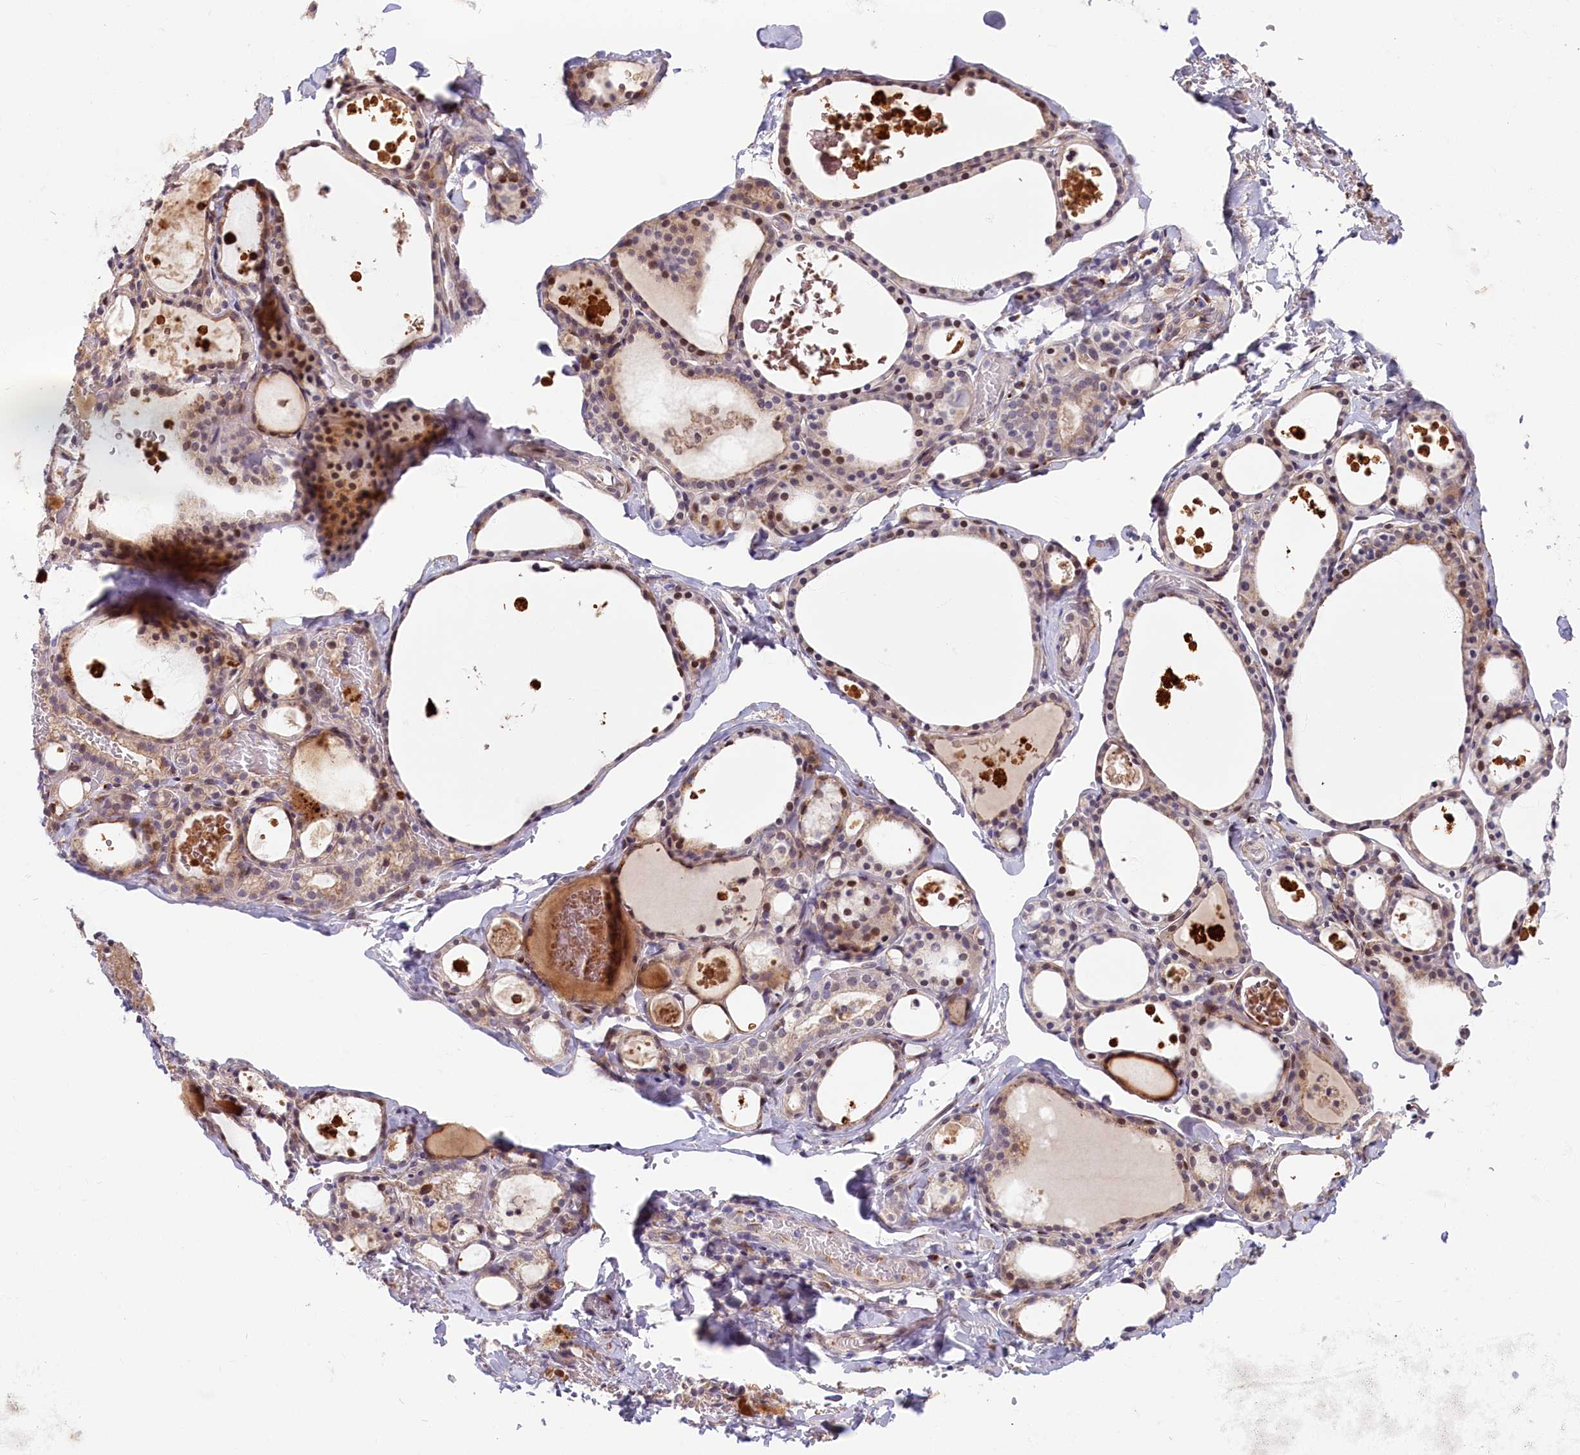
{"staining": {"intensity": "moderate", "quantity": "25%-75%", "location": "cytoplasmic/membranous,nuclear"}, "tissue": "thyroid gland", "cell_type": "Glandular cells", "image_type": "normal", "snomed": [{"axis": "morphology", "description": "Normal tissue, NOS"}, {"axis": "topography", "description": "Thyroid gland"}], "caption": "Immunohistochemical staining of benign thyroid gland shows medium levels of moderate cytoplasmic/membranous,nuclear positivity in approximately 25%-75% of glandular cells. The staining was performed using DAB, with brown indicating positive protein expression. Nuclei are stained blue with hematoxylin.", "gene": "CHST12", "patient": {"sex": "male", "age": 56}}